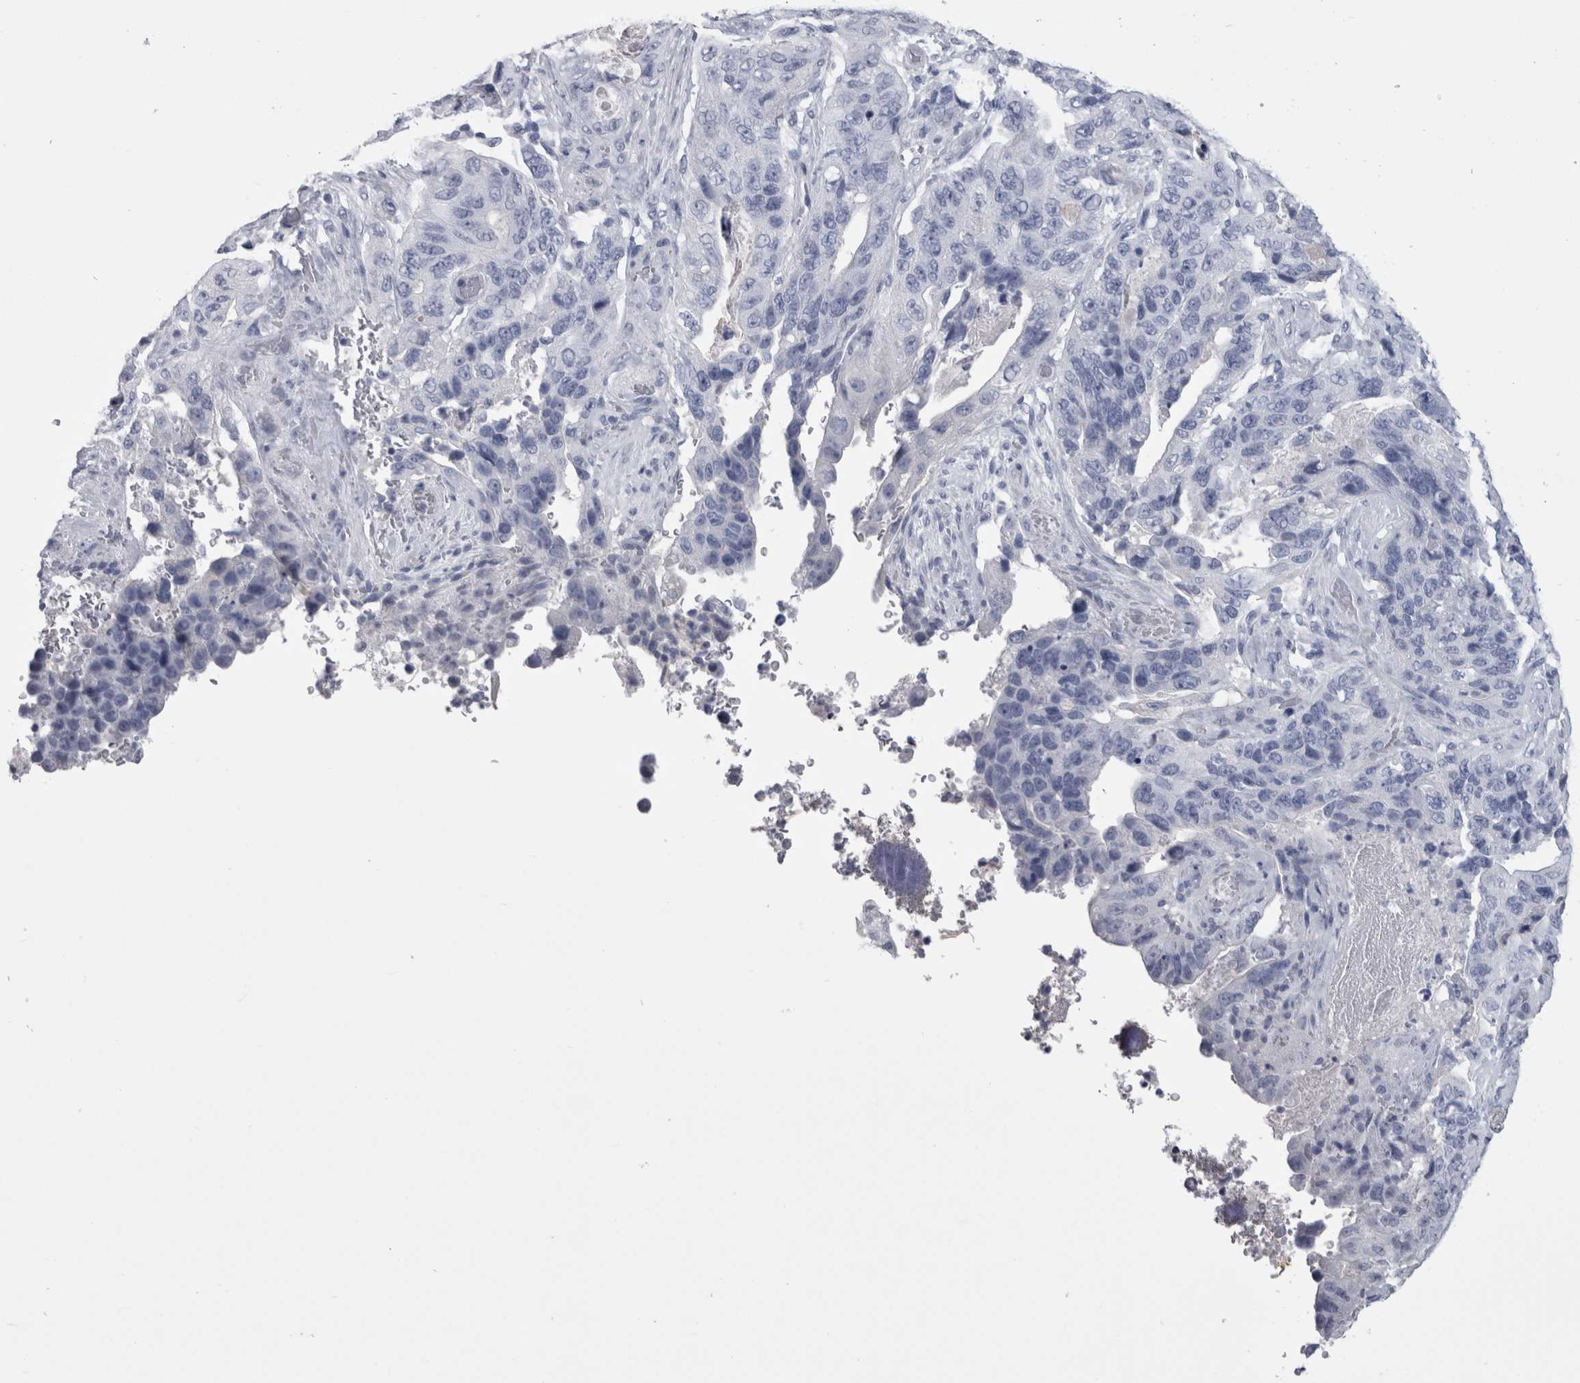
{"staining": {"intensity": "negative", "quantity": "none", "location": "none"}, "tissue": "stomach cancer", "cell_type": "Tumor cells", "image_type": "cancer", "snomed": [{"axis": "morphology", "description": "Adenocarcinoma, NOS"}, {"axis": "topography", "description": "Stomach"}], "caption": "IHC image of neoplastic tissue: human stomach adenocarcinoma stained with DAB (3,3'-diaminobenzidine) reveals no significant protein expression in tumor cells.", "gene": "PAX5", "patient": {"sex": "female", "age": 89}}